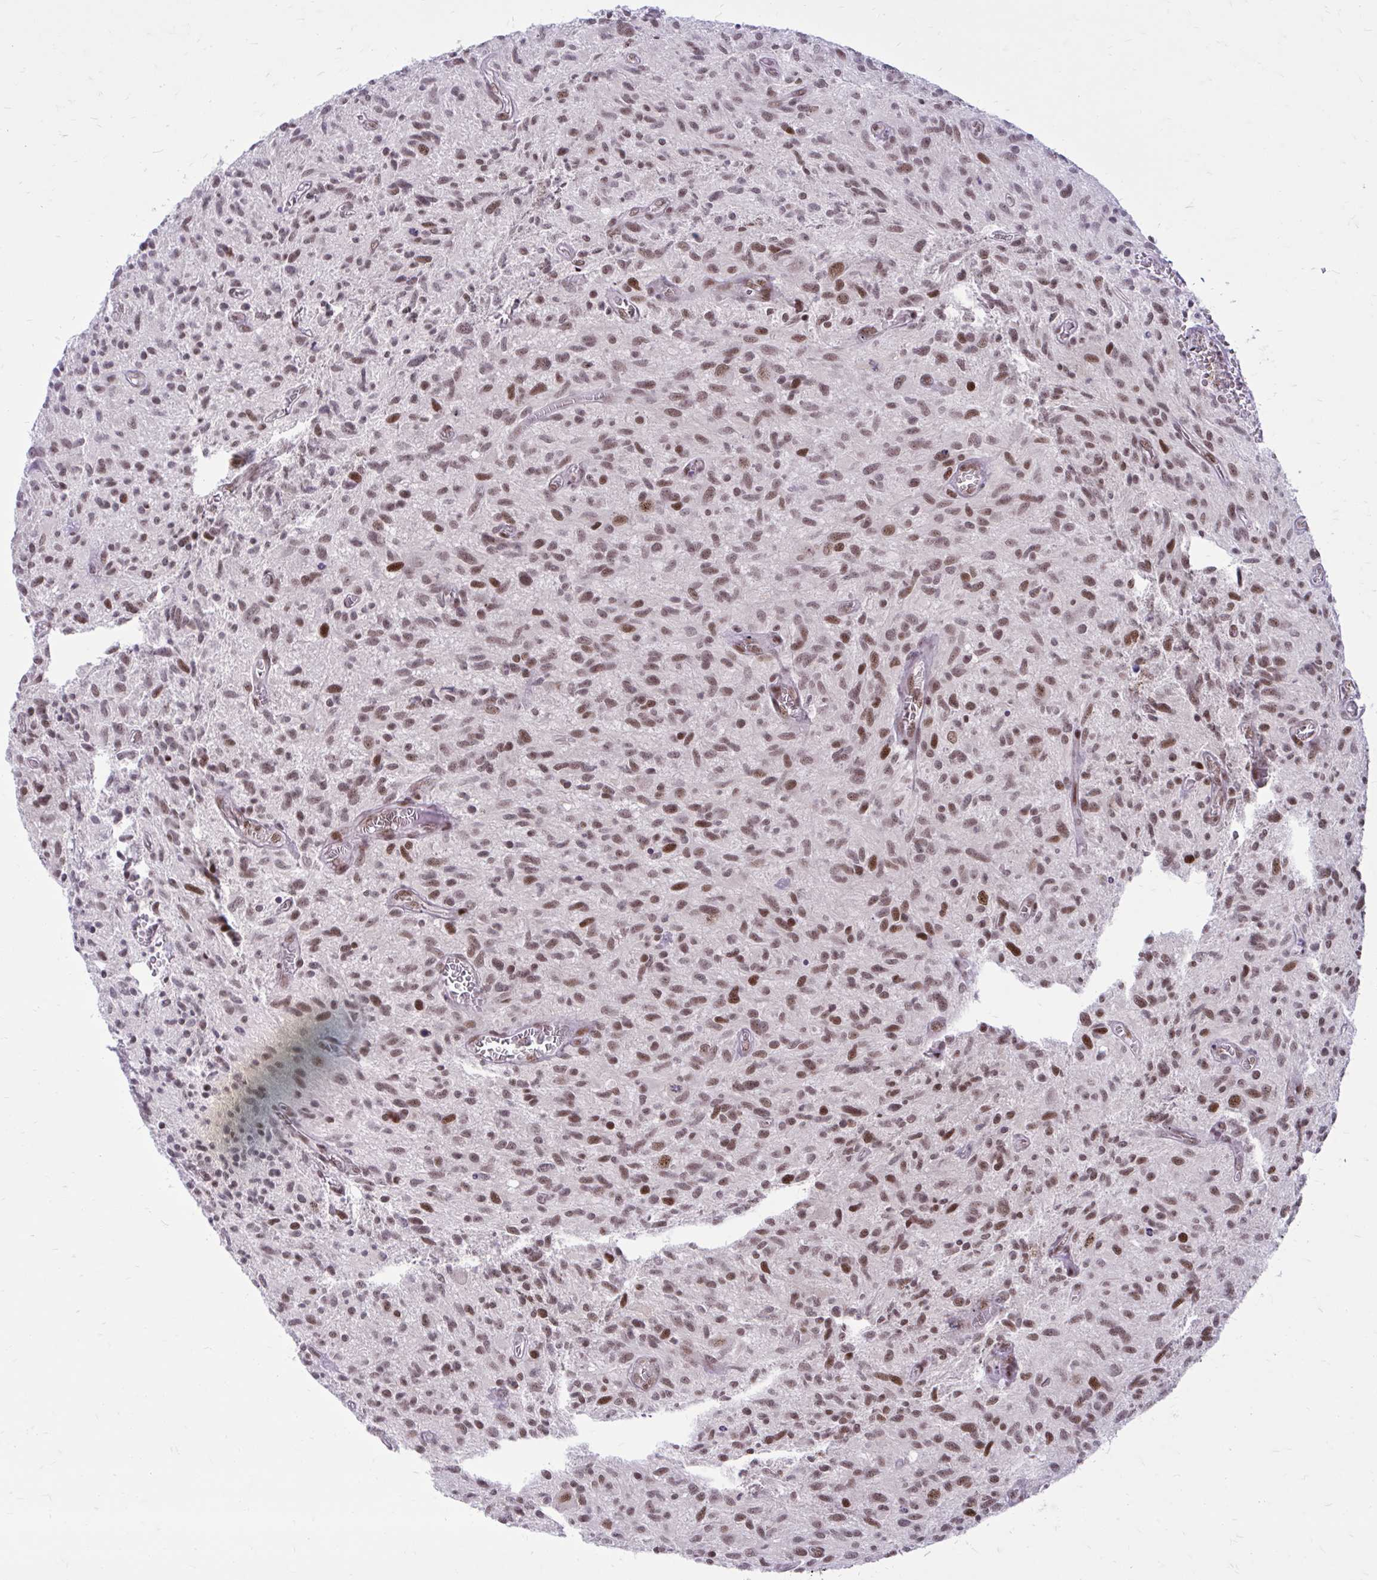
{"staining": {"intensity": "weak", "quantity": ">75%", "location": "nuclear"}, "tissue": "glioma", "cell_type": "Tumor cells", "image_type": "cancer", "snomed": [{"axis": "morphology", "description": "Glioma, malignant, High grade"}, {"axis": "topography", "description": "Brain"}], "caption": "A histopathology image of malignant glioma (high-grade) stained for a protein demonstrates weak nuclear brown staining in tumor cells.", "gene": "PSME4", "patient": {"sex": "male", "age": 75}}